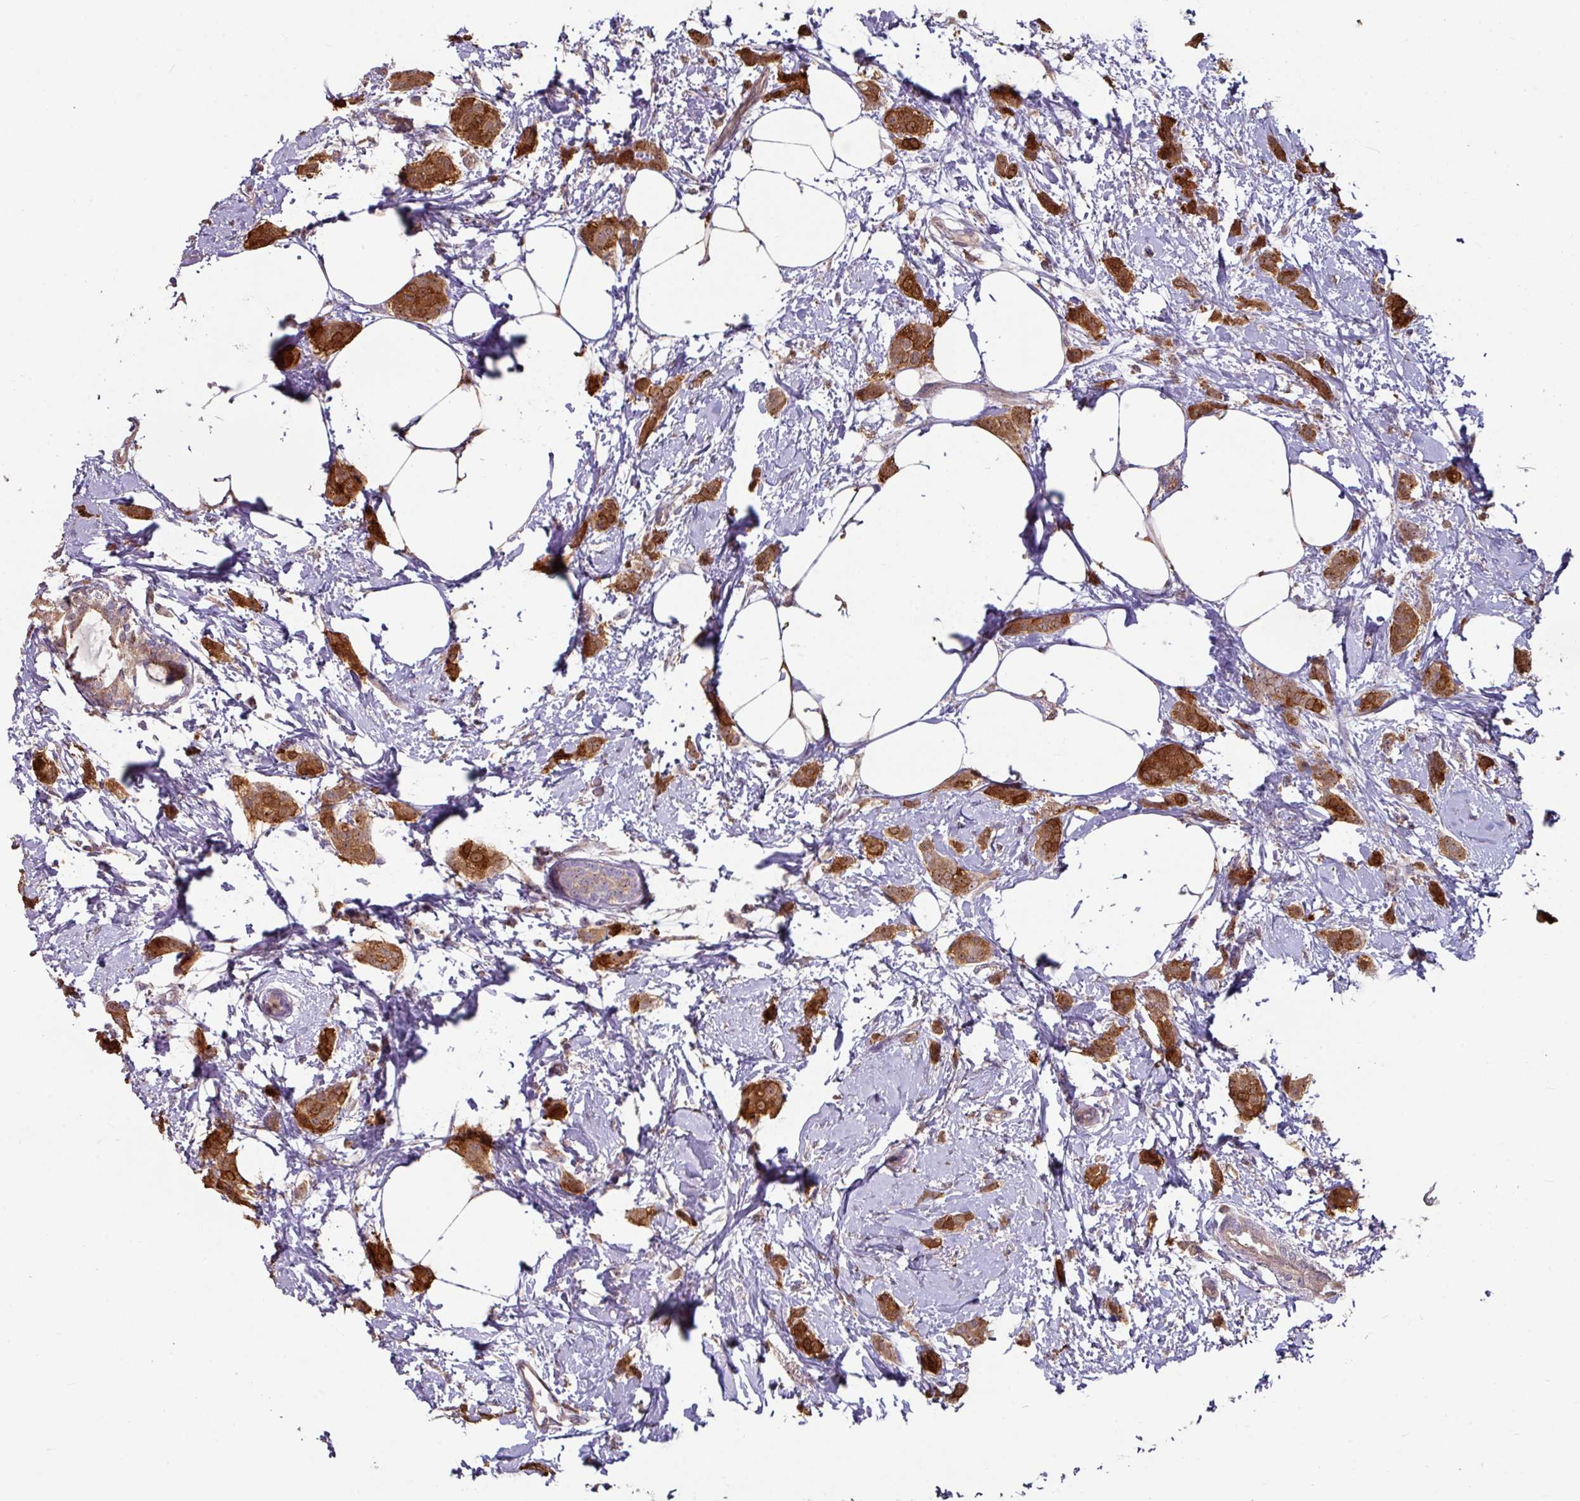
{"staining": {"intensity": "strong", "quantity": ">75%", "location": "cytoplasmic/membranous"}, "tissue": "breast cancer", "cell_type": "Tumor cells", "image_type": "cancer", "snomed": [{"axis": "morphology", "description": "Duct carcinoma"}, {"axis": "topography", "description": "Breast"}], "caption": "IHC (DAB (3,3'-diaminobenzidine)) staining of human breast invasive ductal carcinoma shows strong cytoplasmic/membranous protein expression in about >75% of tumor cells. (DAB IHC, brown staining for protein, blue staining for nuclei).", "gene": "OR2D3", "patient": {"sex": "female", "age": 72}}